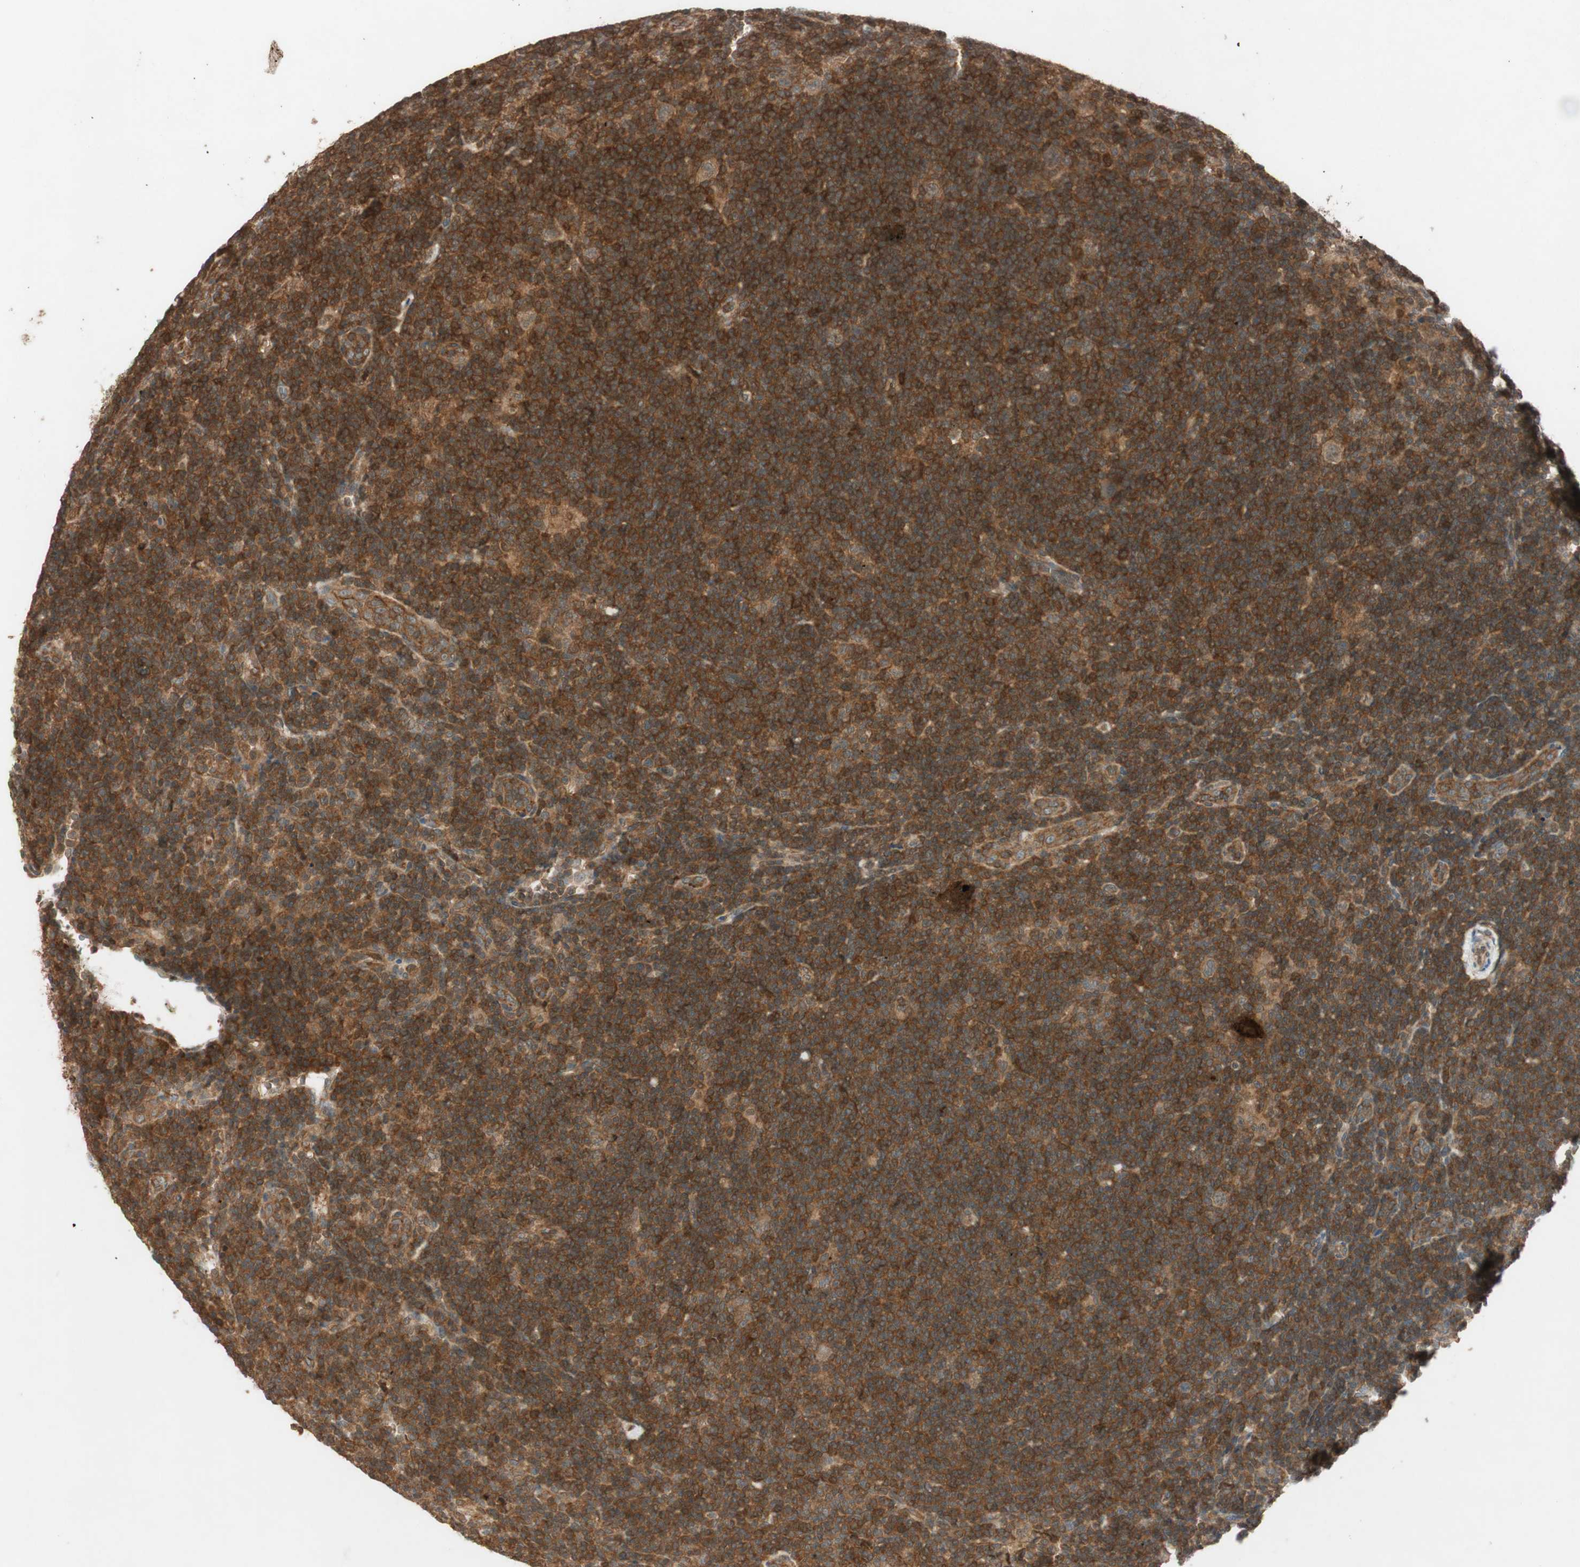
{"staining": {"intensity": "strong", "quantity": ">75%", "location": "cytoplasmic/membranous"}, "tissue": "lymphoma", "cell_type": "Tumor cells", "image_type": "cancer", "snomed": [{"axis": "morphology", "description": "Hodgkin's disease, NOS"}, {"axis": "topography", "description": "Lymph node"}], "caption": "Human Hodgkin's disease stained with a brown dye shows strong cytoplasmic/membranous positive expression in about >75% of tumor cells.", "gene": "EPHA8", "patient": {"sex": "female", "age": 57}}